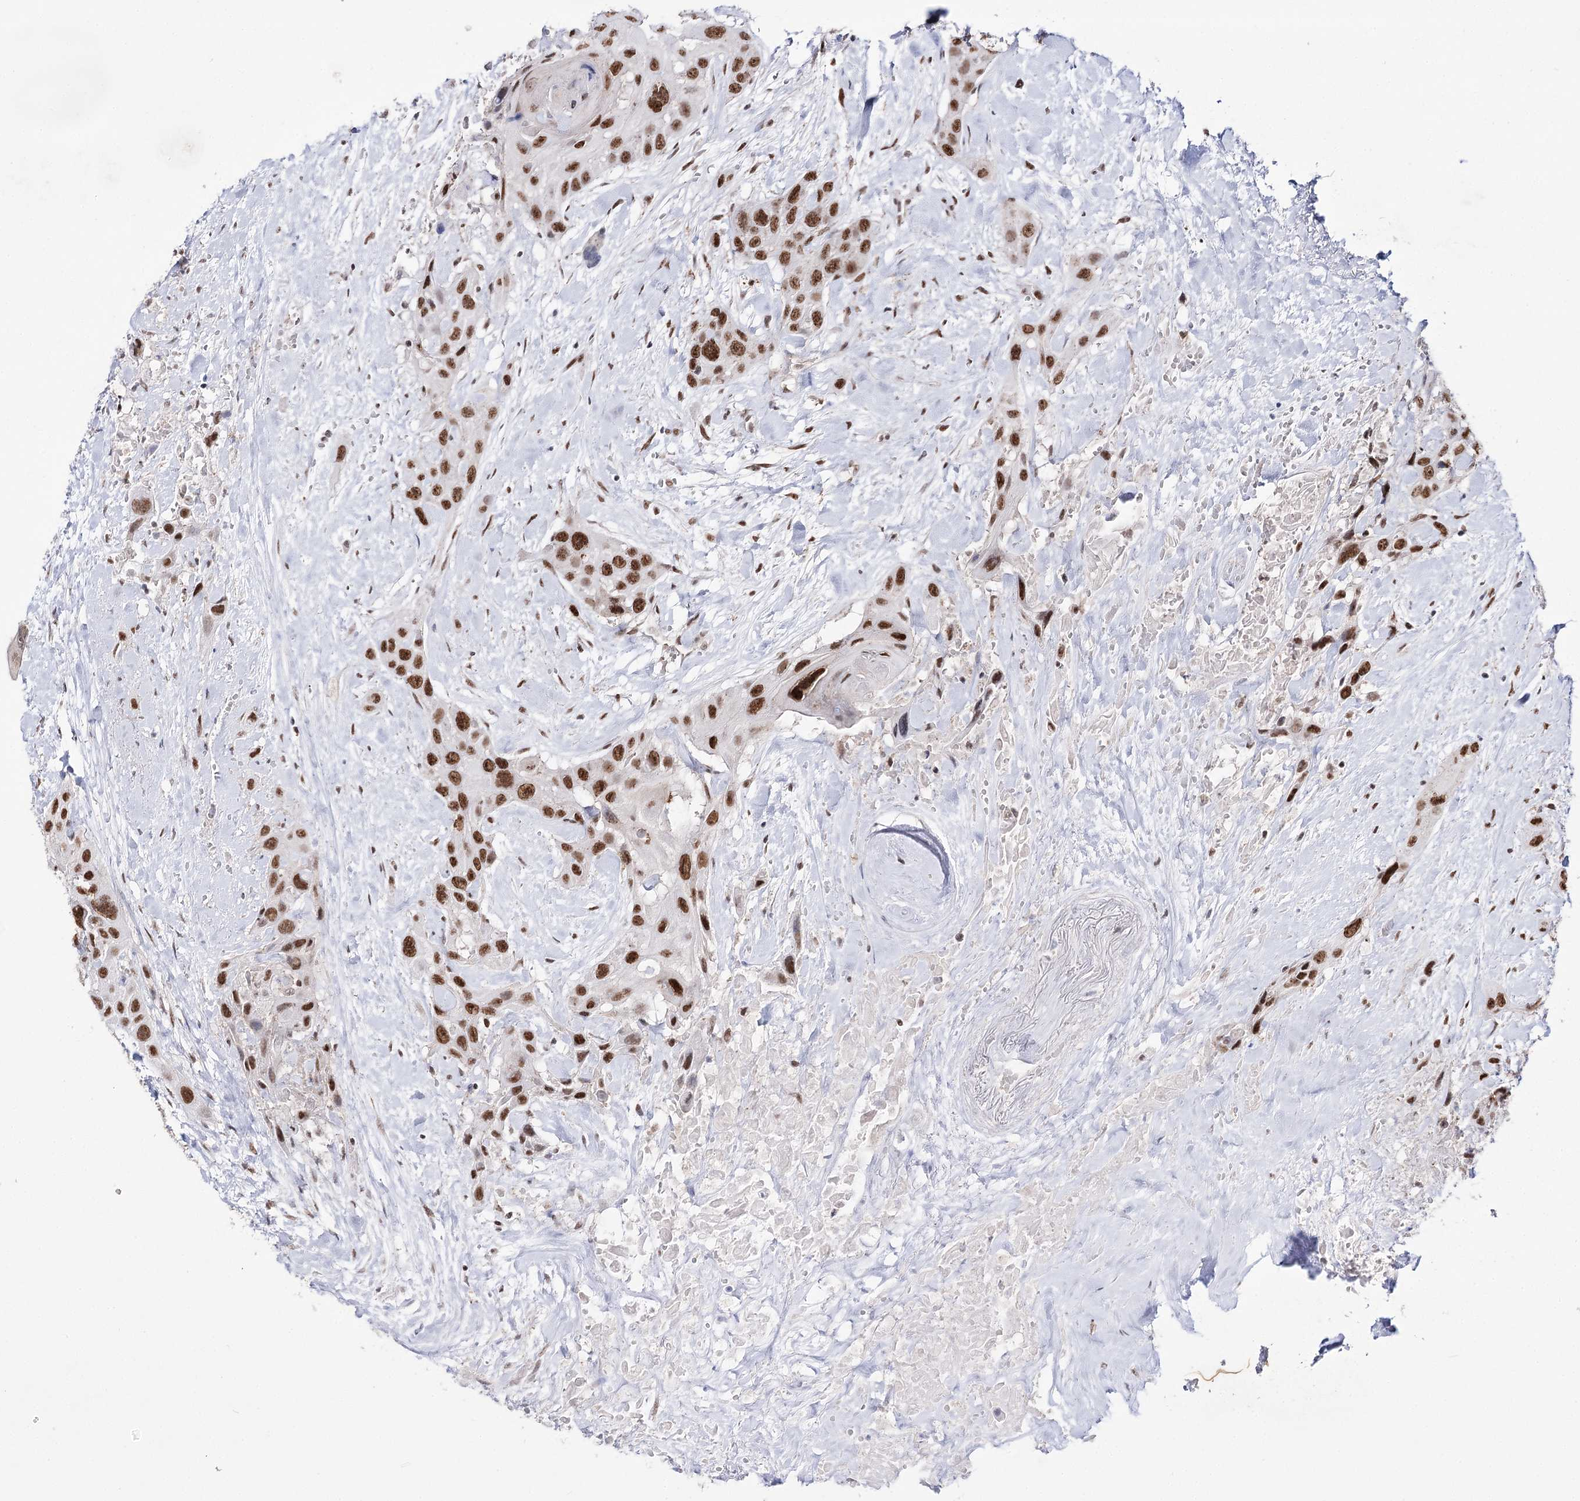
{"staining": {"intensity": "strong", "quantity": ">75%", "location": "nuclear"}, "tissue": "head and neck cancer", "cell_type": "Tumor cells", "image_type": "cancer", "snomed": [{"axis": "morphology", "description": "Squamous cell carcinoma, NOS"}, {"axis": "topography", "description": "Head-Neck"}], "caption": "Protein staining reveals strong nuclear expression in about >75% of tumor cells in head and neck cancer.", "gene": "VGLL4", "patient": {"sex": "male", "age": 81}}